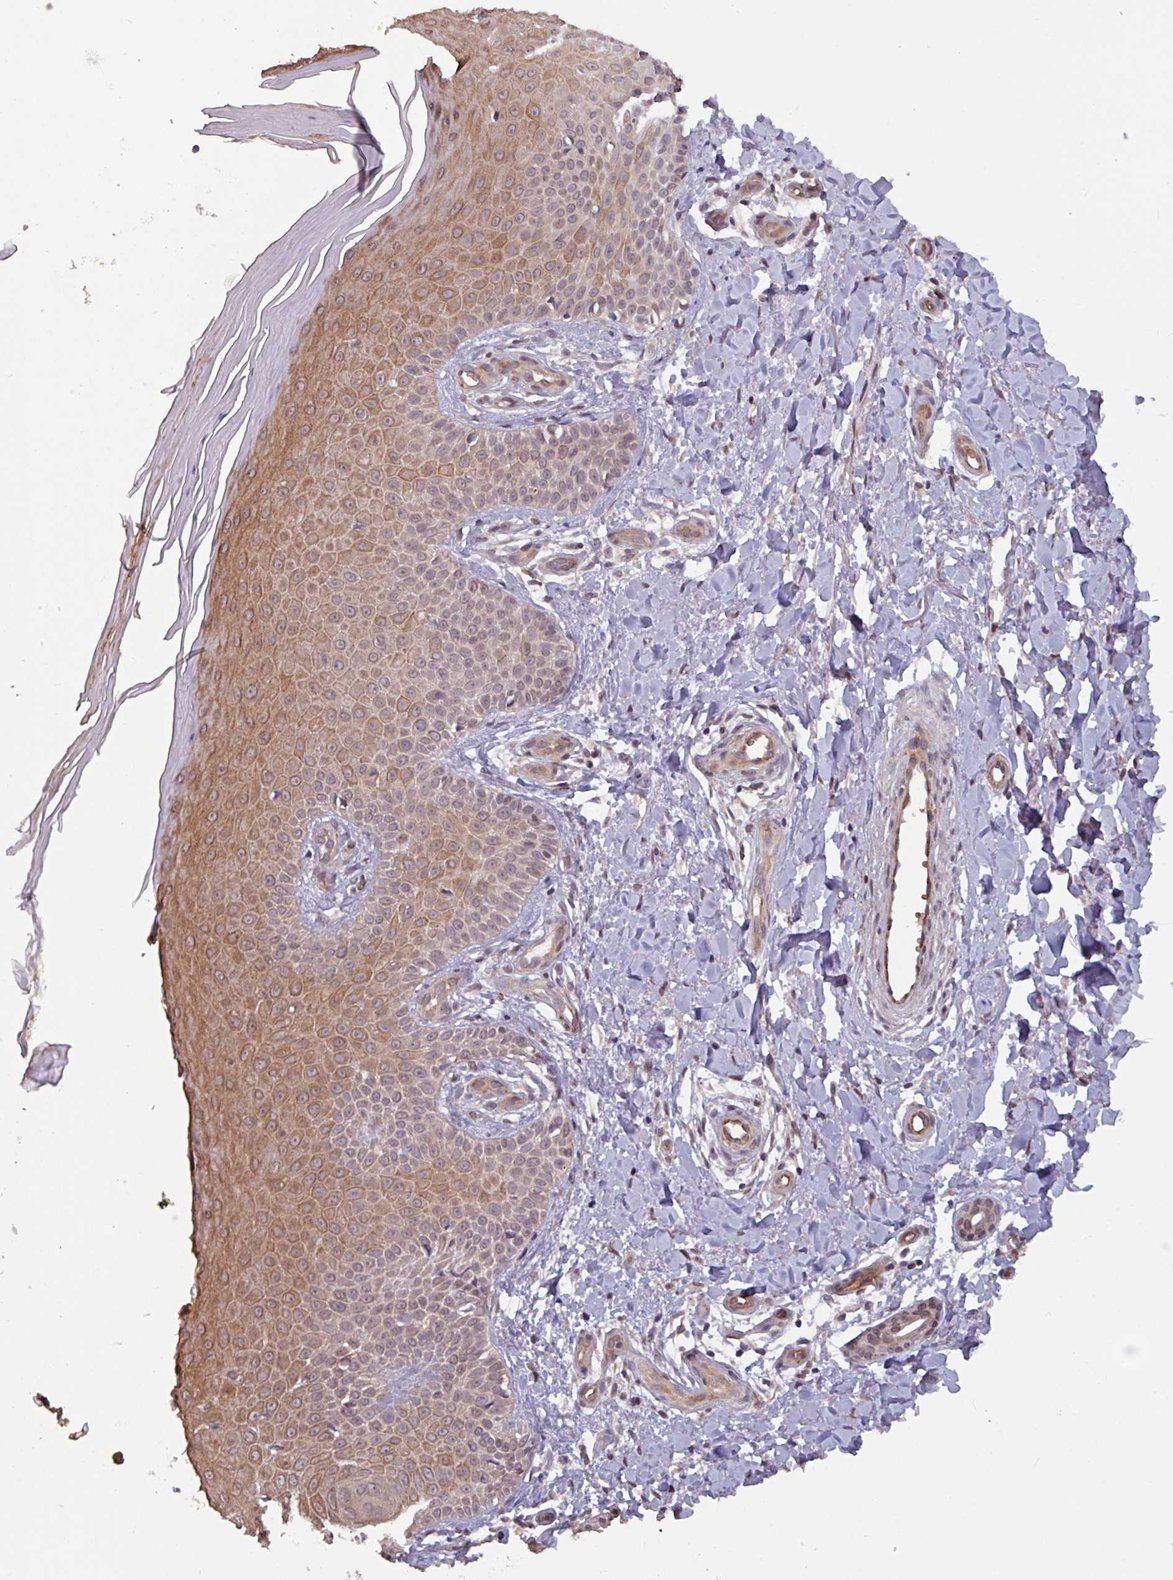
{"staining": {"intensity": "moderate", "quantity": ">75%", "location": "cytoplasmic/membranous"}, "tissue": "skin", "cell_type": "Fibroblasts", "image_type": "normal", "snomed": [{"axis": "morphology", "description": "Normal tissue, NOS"}, {"axis": "topography", "description": "Skin"}], "caption": "DAB immunohistochemical staining of unremarkable human skin shows moderate cytoplasmic/membranous protein staining in about >75% of fibroblasts. (Stains: DAB in brown, nuclei in blue, Microscopy: brightfield microscopy at high magnification).", "gene": "RBM4B", "patient": {"sex": "male", "age": 81}}